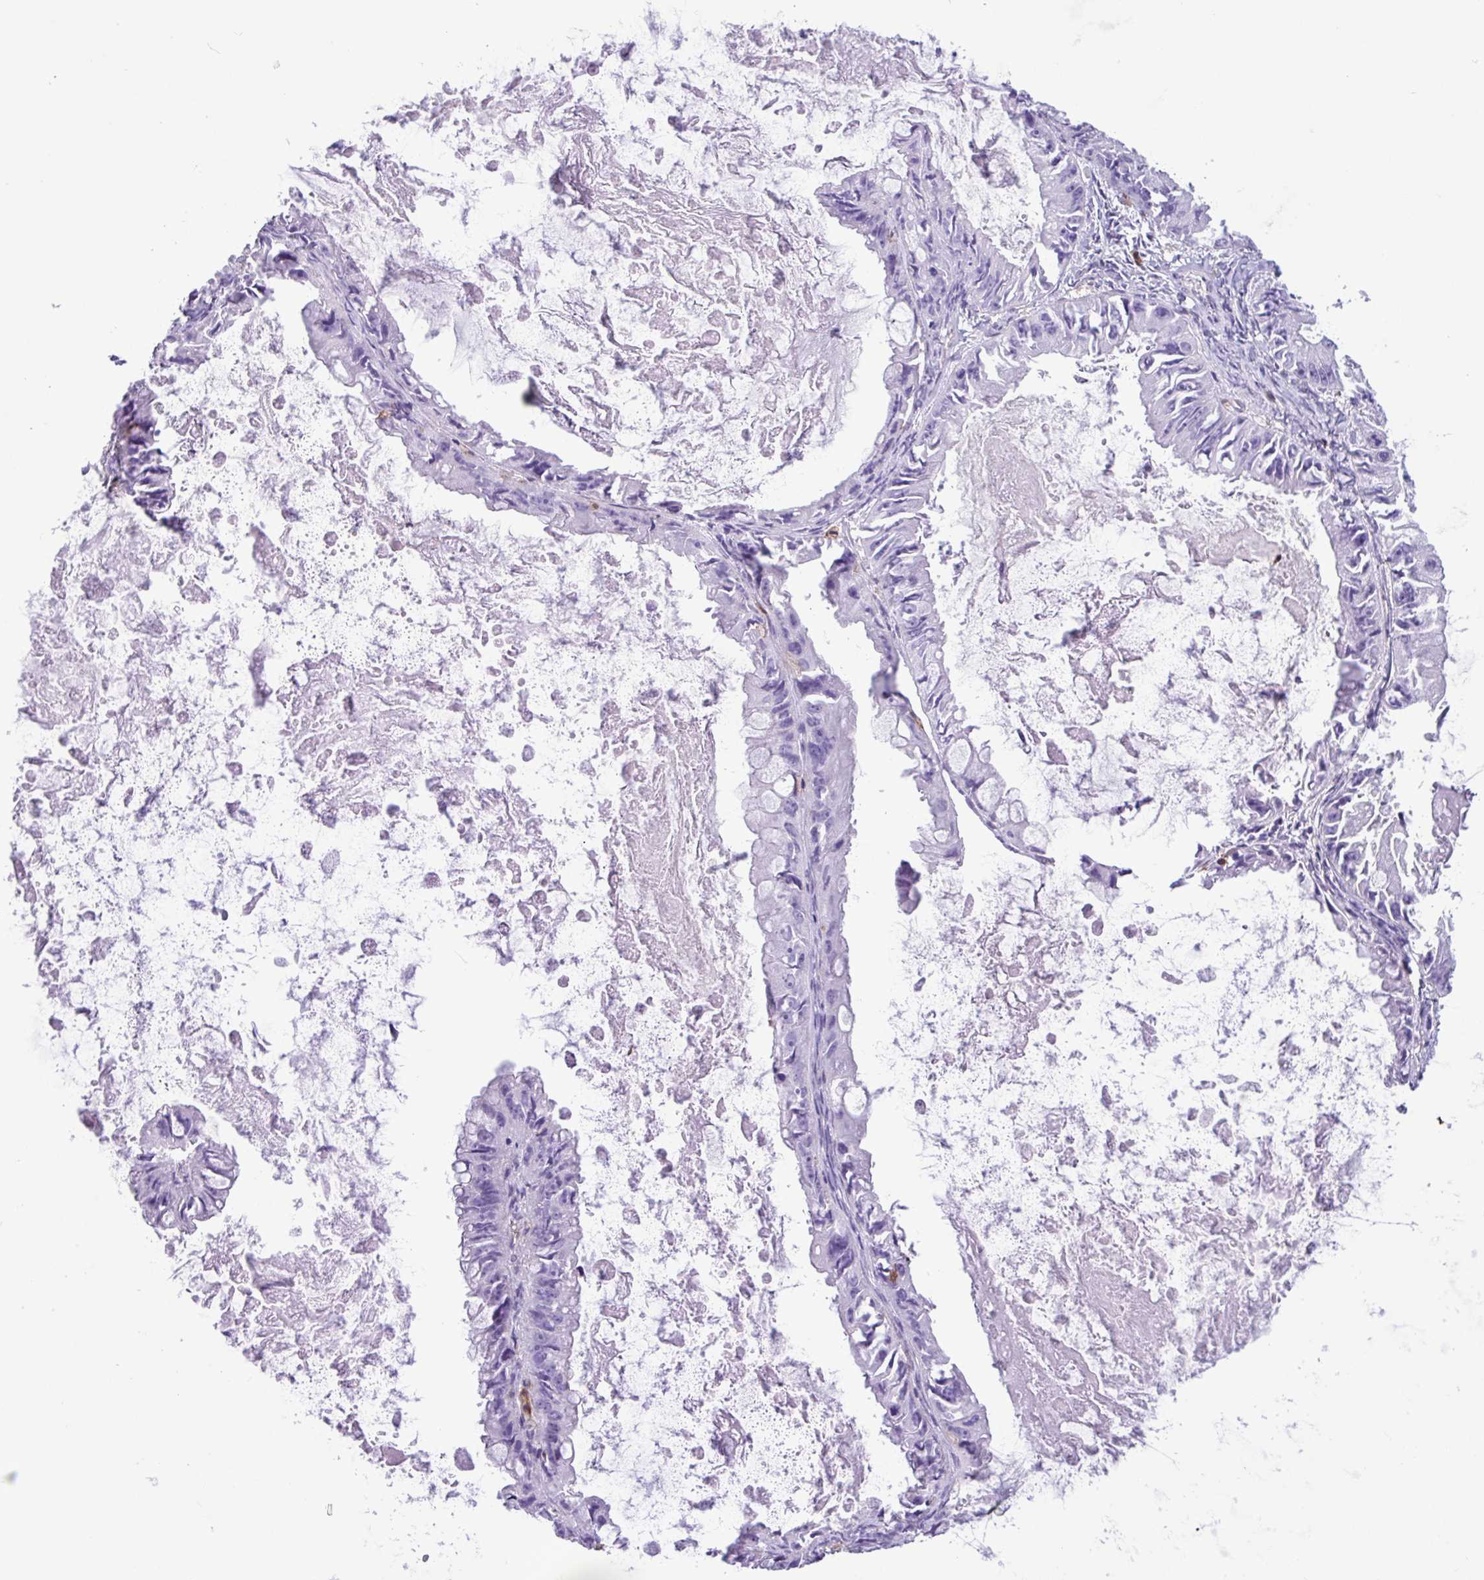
{"staining": {"intensity": "negative", "quantity": "none", "location": "none"}, "tissue": "ovarian cancer", "cell_type": "Tumor cells", "image_type": "cancer", "snomed": [{"axis": "morphology", "description": "Cystadenocarcinoma, mucinous, NOS"}, {"axis": "topography", "description": "Ovary"}], "caption": "High magnification brightfield microscopy of mucinous cystadenocarcinoma (ovarian) stained with DAB (brown) and counterstained with hematoxylin (blue): tumor cells show no significant expression.", "gene": "PPP1R18", "patient": {"sex": "female", "age": 61}}